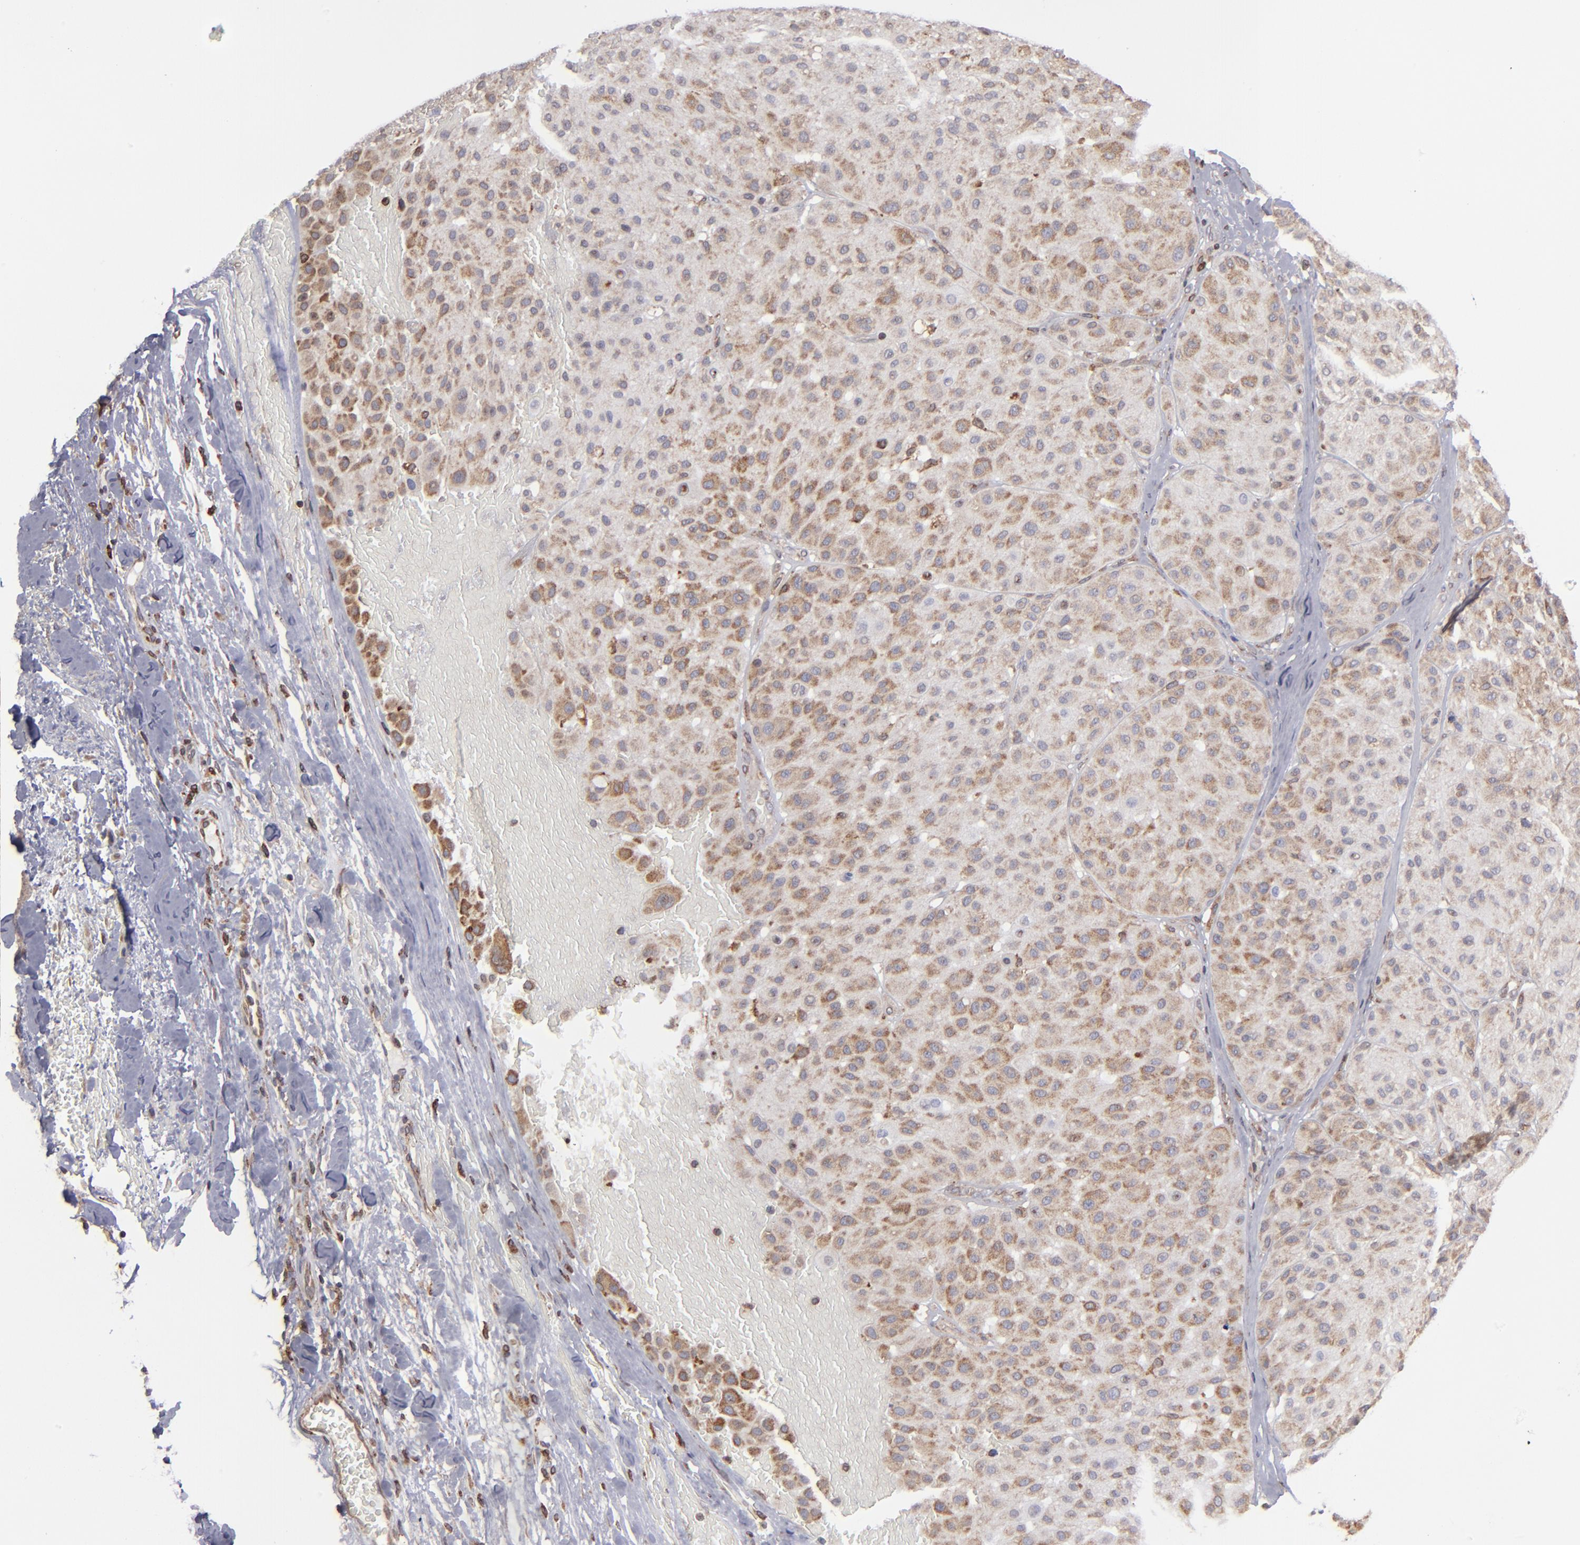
{"staining": {"intensity": "moderate", "quantity": ">75%", "location": "cytoplasmic/membranous"}, "tissue": "melanoma", "cell_type": "Tumor cells", "image_type": "cancer", "snomed": [{"axis": "morphology", "description": "Normal tissue, NOS"}, {"axis": "morphology", "description": "Malignant melanoma, Metastatic site"}, {"axis": "topography", "description": "Skin"}], "caption": "A brown stain shows moderate cytoplasmic/membranous staining of a protein in melanoma tumor cells. (brown staining indicates protein expression, while blue staining denotes nuclei).", "gene": "TMX1", "patient": {"sex": "male", "age": 41}}